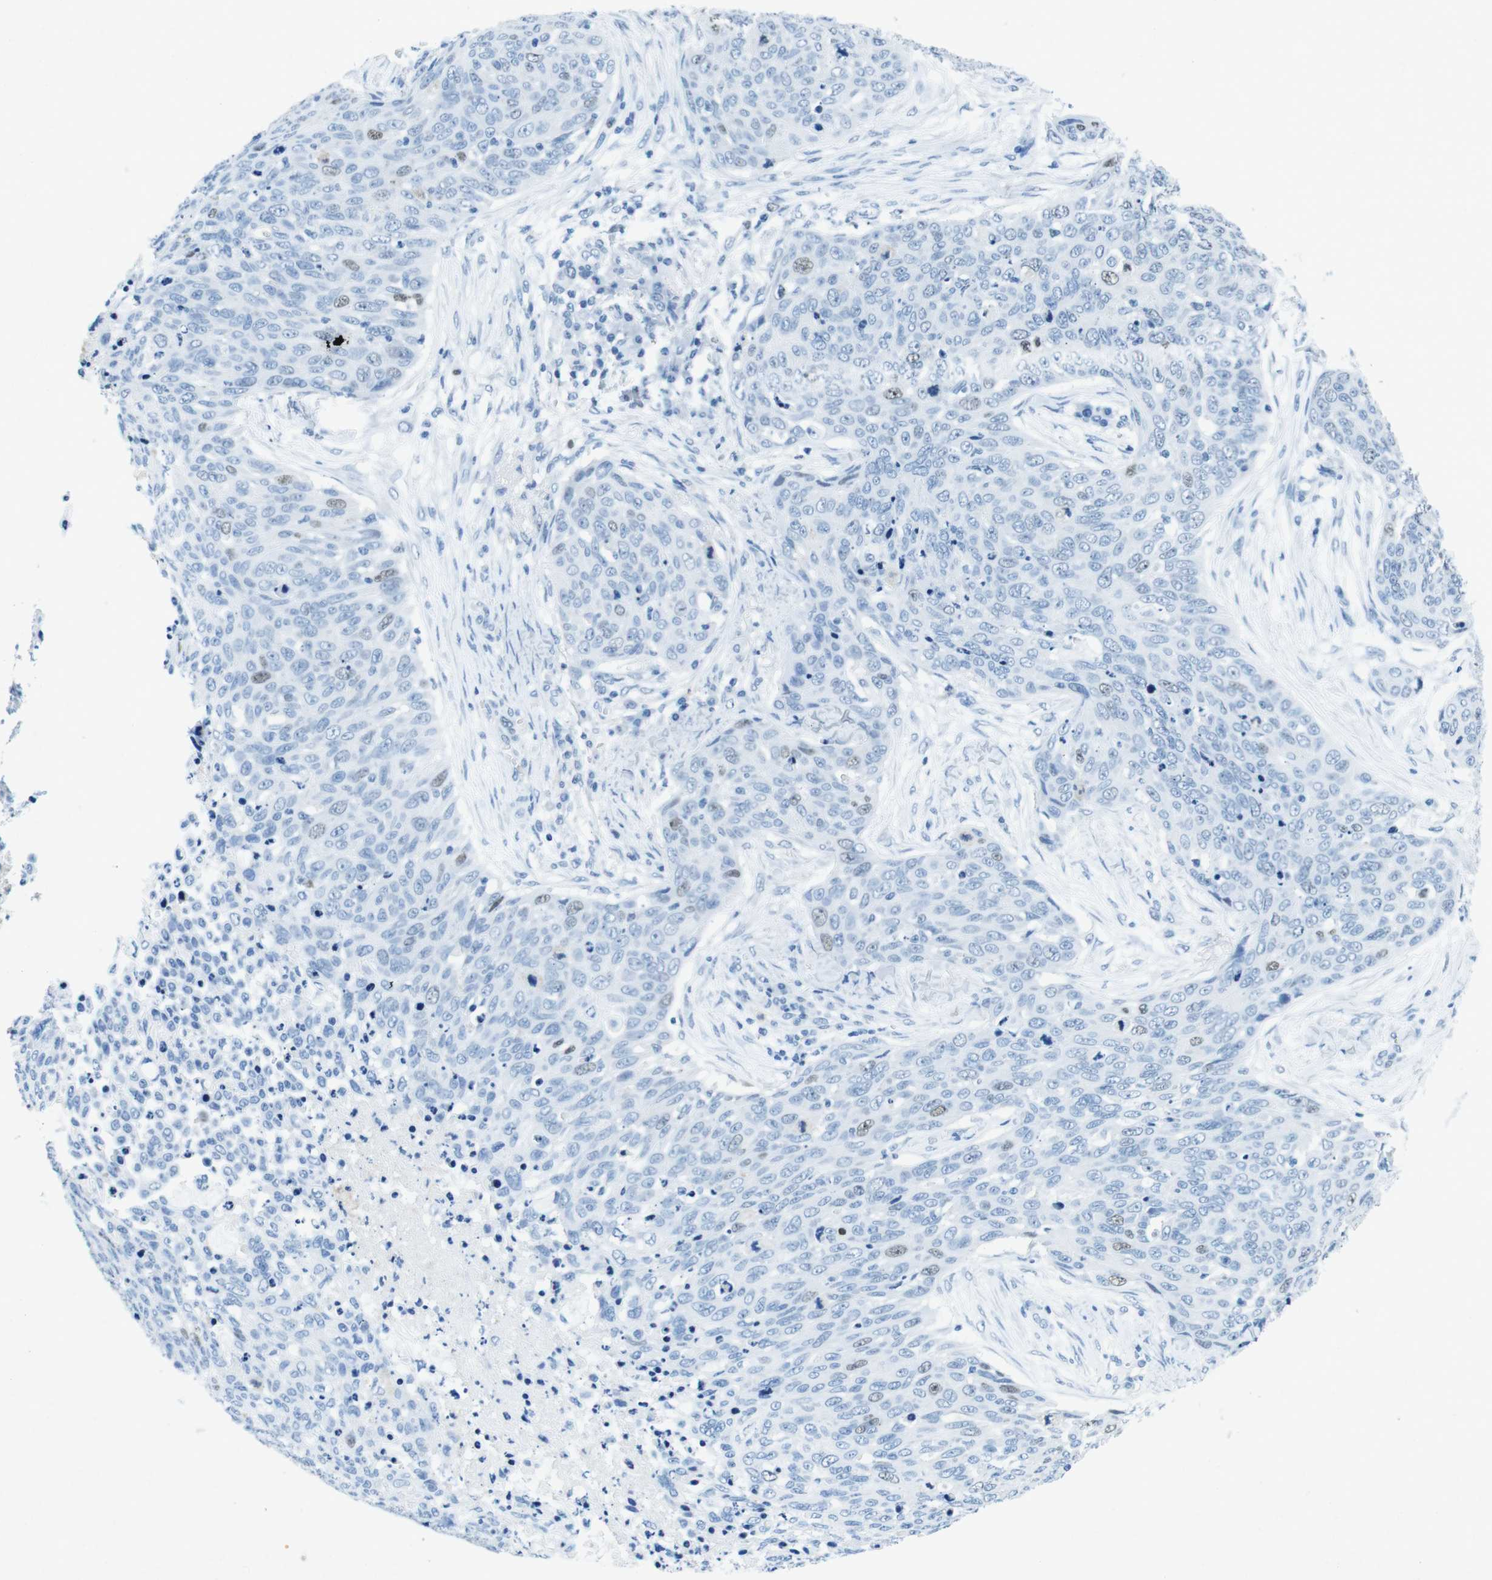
{"staining": {"intensity": "weak", "quantity": "<25%", "location": "nuclear"}, "tissue": "skin cancer", "cell_type": "Tumor cells", "image_type": "cancer", "snomed": [{"axis": "morphology", "description": "Squamous cell carcinoma in situ, NOS"}, {"axis": "morphology", "description": "Squamous cell carcinoma, NOS"}, {"axis": "topography", "description": "Skin"}], "caption": "DAB (3,3'-diaminobenzidine) immunohistochemical staining of human skin squamous cell carcinoma demonstrates no significant positivity in tumor cells. (Brightfield microscopy of DAB immunohistochemistry (IHC) at high magnification).", "gene": "CTAG1B", "patient": {"sex": "male", "age": 93}}